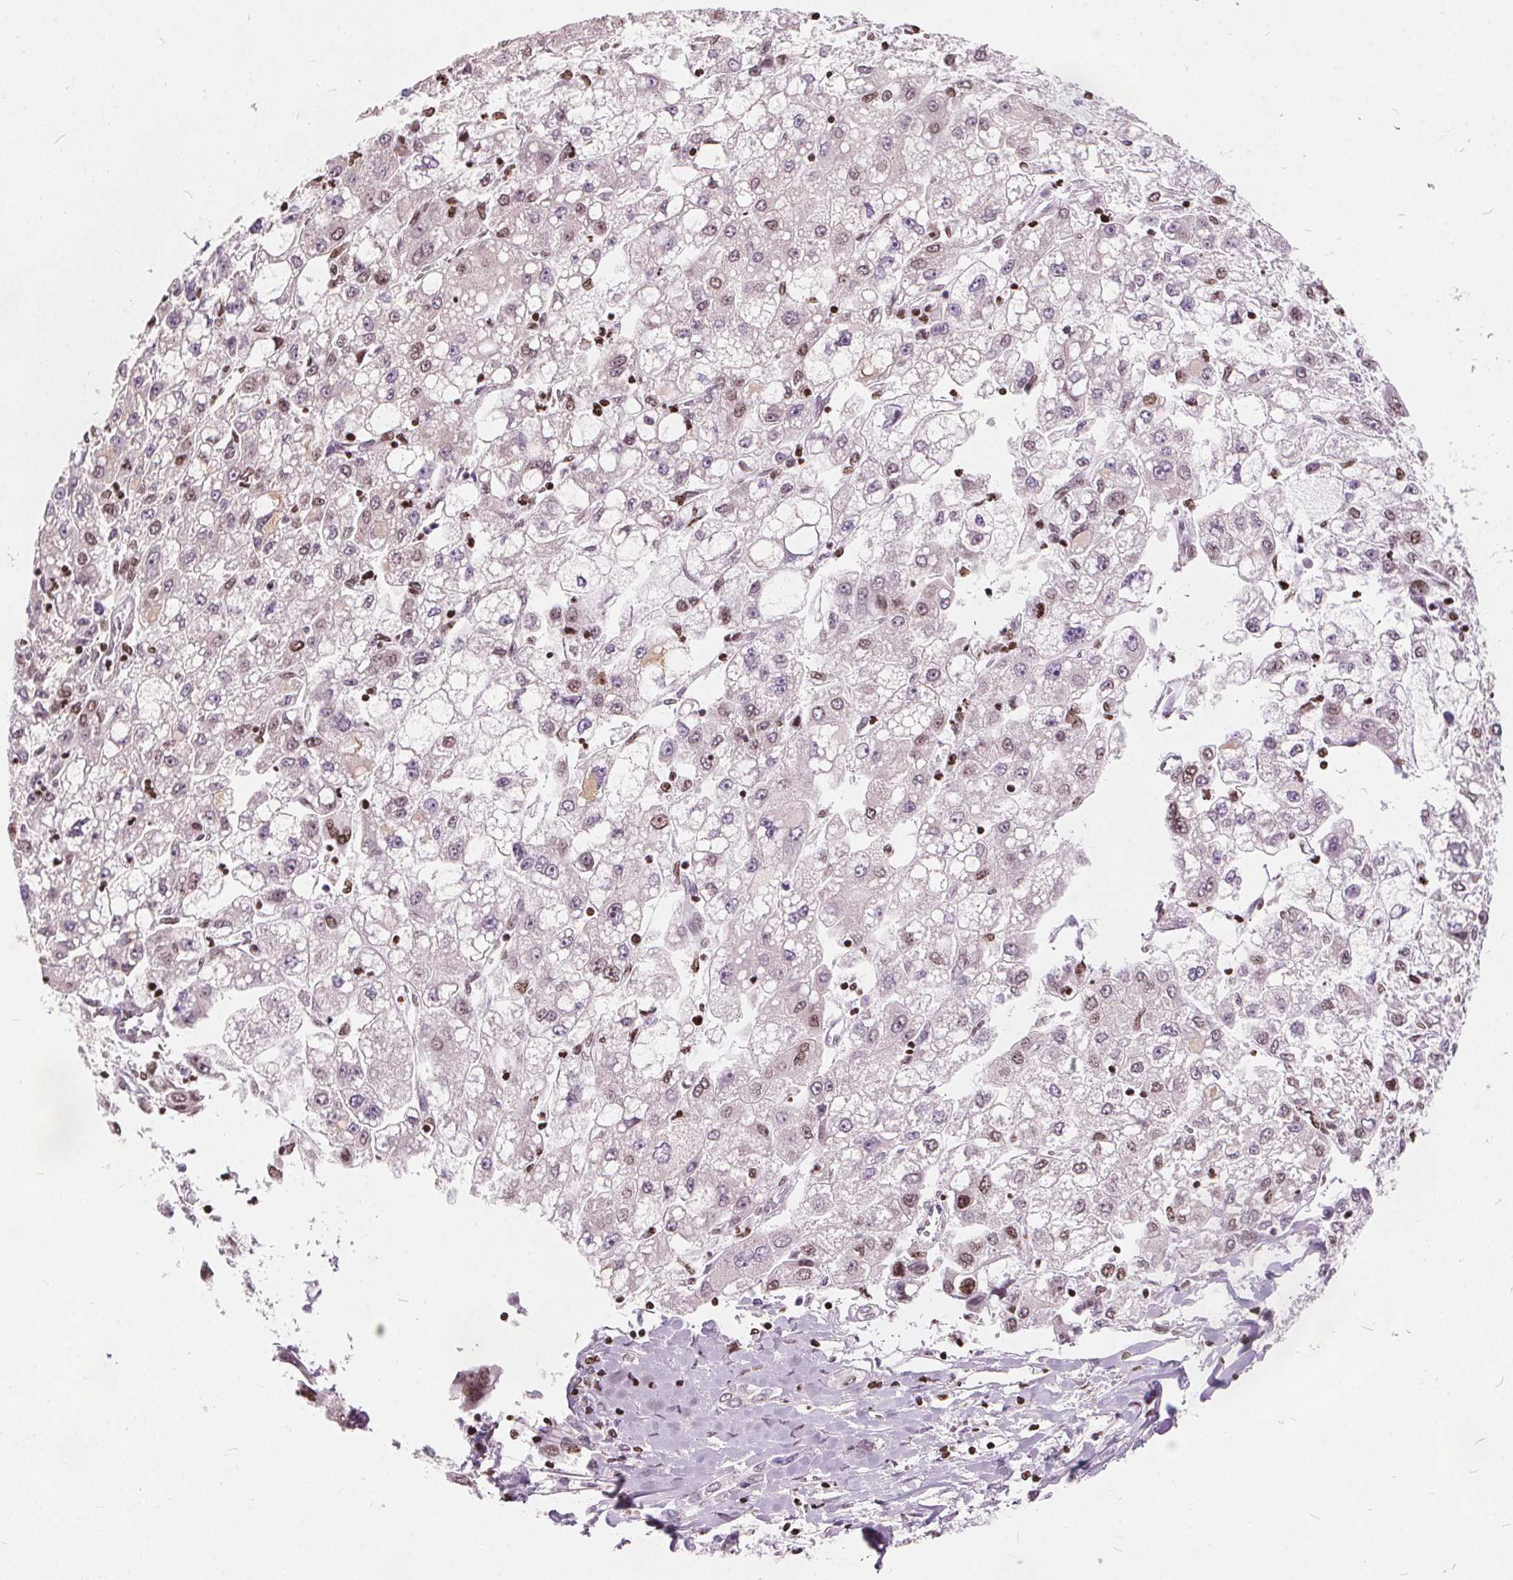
{"staining": {"intensity": "weak", "quantity": ">75%", "location": "nuclear"}, "tissue": "liver cancer", "cell_type": "Tumor cells", "image_type": "cancer", "snomed": [{"axis": "morphology", "description": "Carcinoma, Hepatocellular, NOS"}, {"axis": "topography", "description": "Liver"}], "caption": "Protein expression analysis of human liver hepatocellular carcinoma reveals weak nuclear positivity in about >75% of tumor cells. Immunohistochemistry stains the protein in brown and the nuclei are stained blue.", "gene": "ISLR2", "patient": {"sex": "male", "age": 40}}